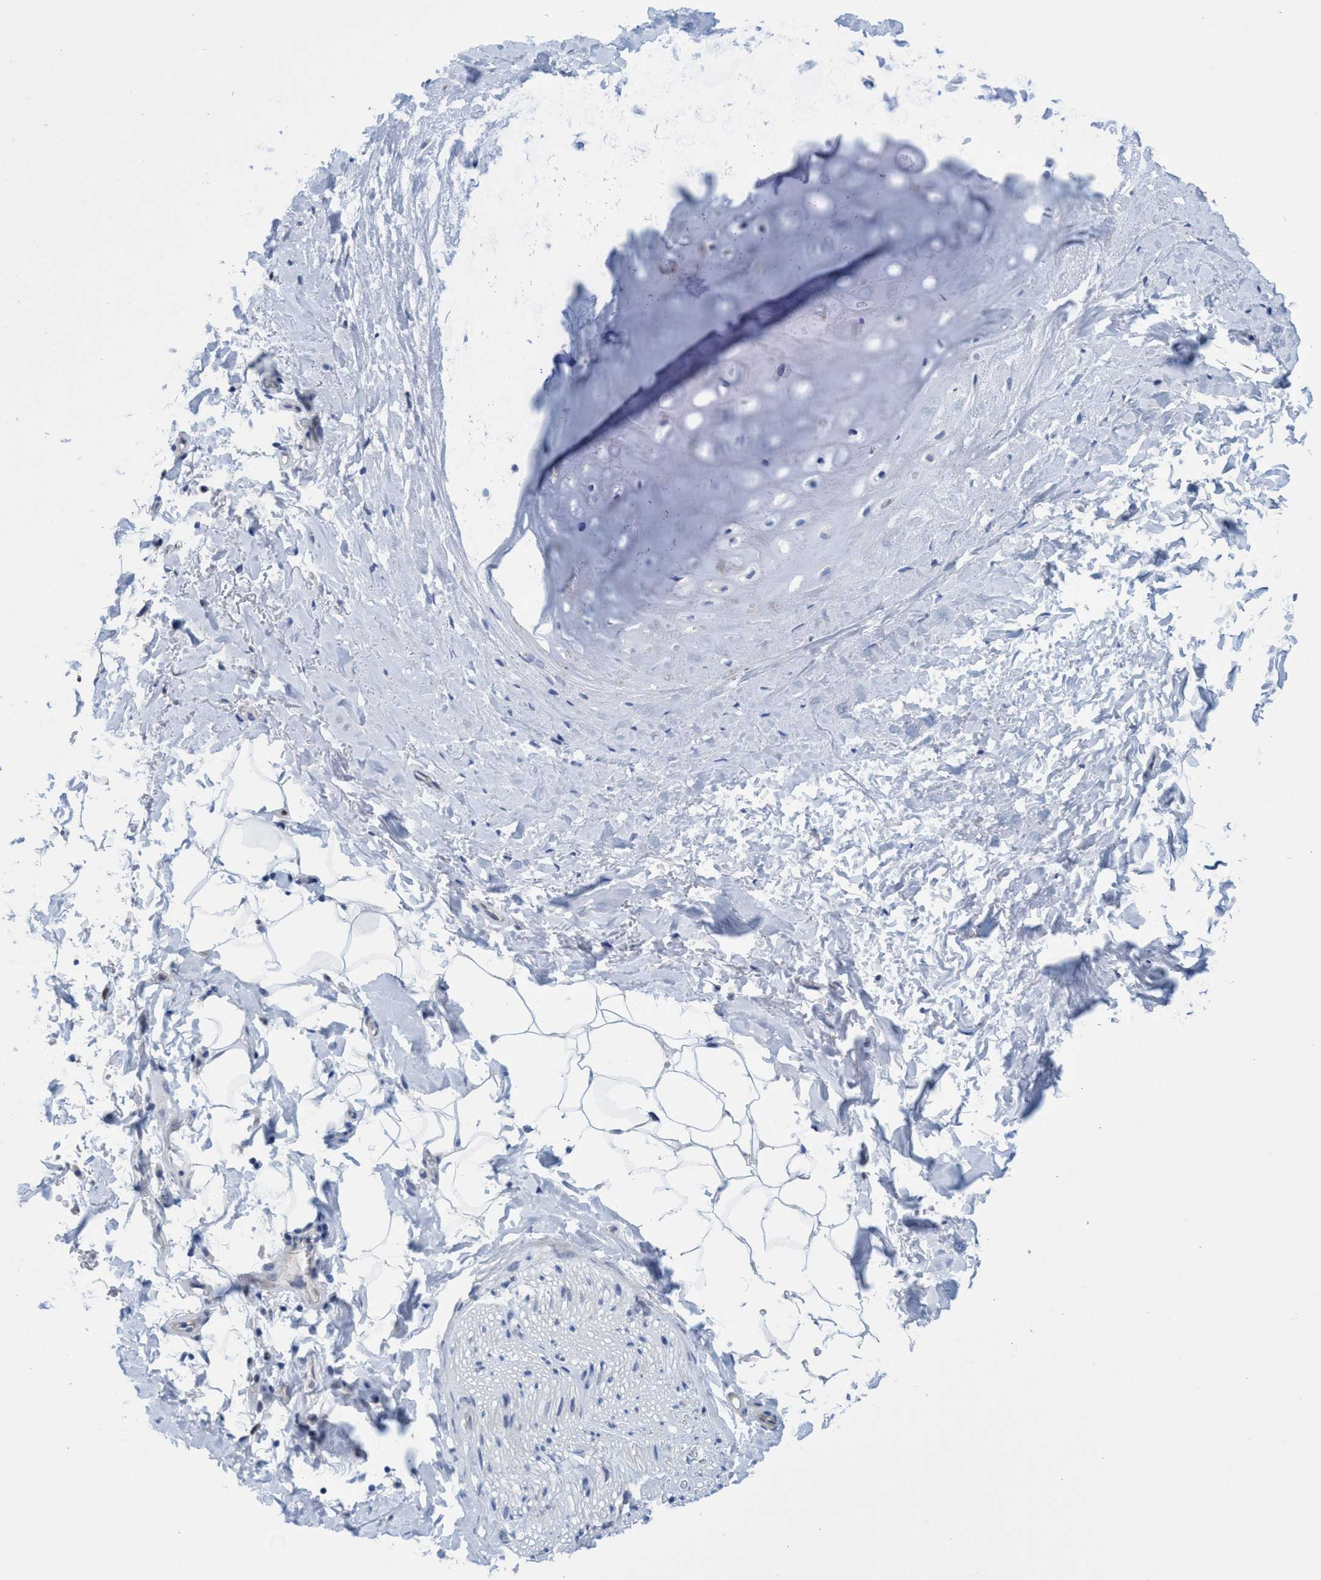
{"staining": {"intensity": "negative", "quantity": "none", "location": "none"}, "tissue": "adipose tissue", "cell_type": "Adipocytes", "image_type": "normal", "snomed": [{"axis": "morphology", "description": "Normal tissue, NOS"}, {"axis": "topography", "description": "Cartilage tissue"}, {"axis": "topography", "description": "Bronchus"}], "caption": "Immunohistochemical staining of normal human adipose tissue exhibits no significant staining in adipocytes.", "gene": "R3HCC1", "patient": {"sex": "female", "age": 73}}